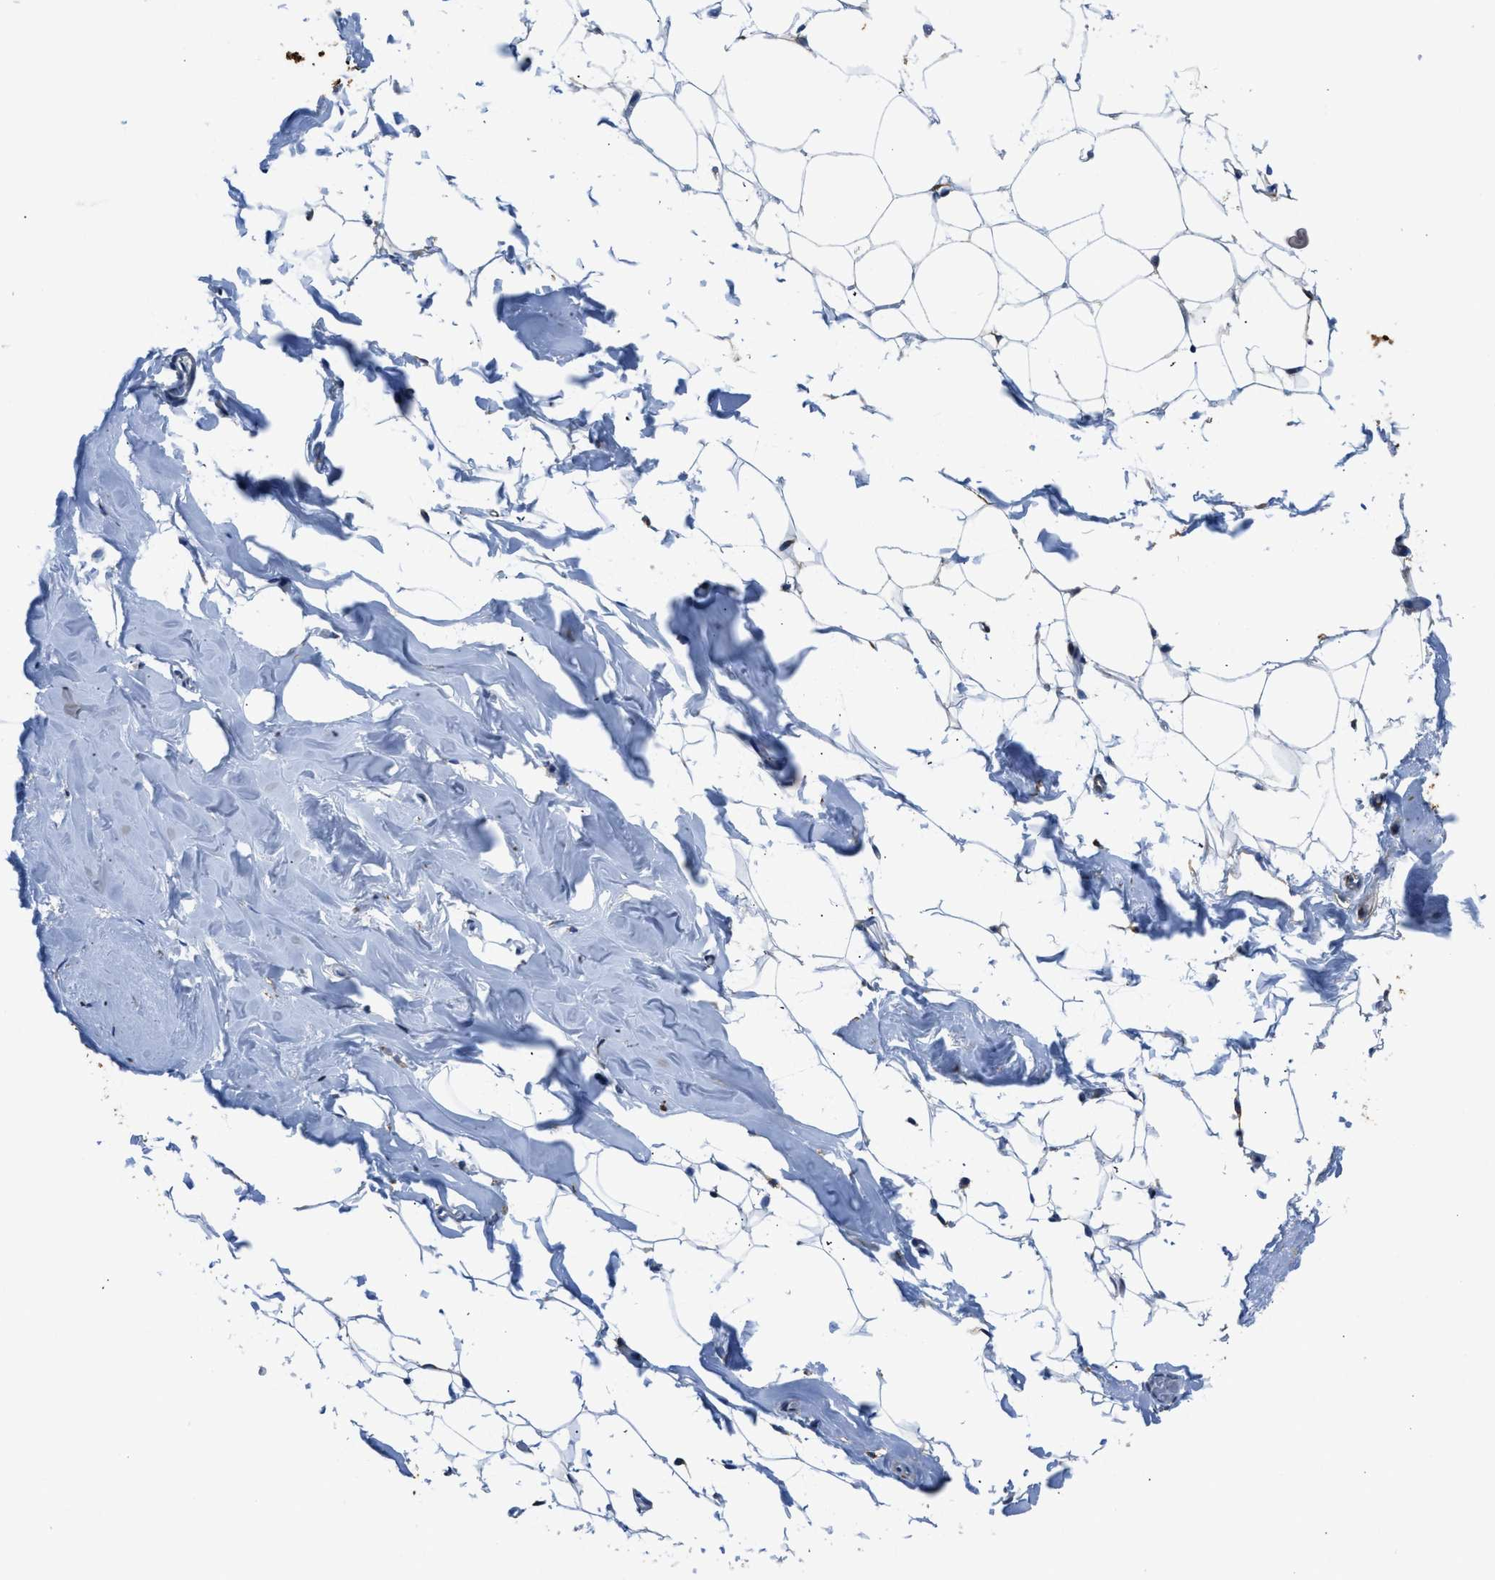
{"staining": {"intensity": "negative", "quantity": "none", "location": "none"}, "tissue": "adipose tissue", "cell_type": "Adipocytes", "image_type": "normal", "snomed": [{"axis": "morphology", "description": "Normal tissue, NOS"}, {"axis": "topography", "description": "Breast"}, {"axis": "topography", "description": "Soft tissue"}], "caption": "Human adipose tissue stained for a protein using IHC exhibits no expression in adipocytes.", "gene": "ZSWIM5", "patient": {"sex": "female", "age": 75}}